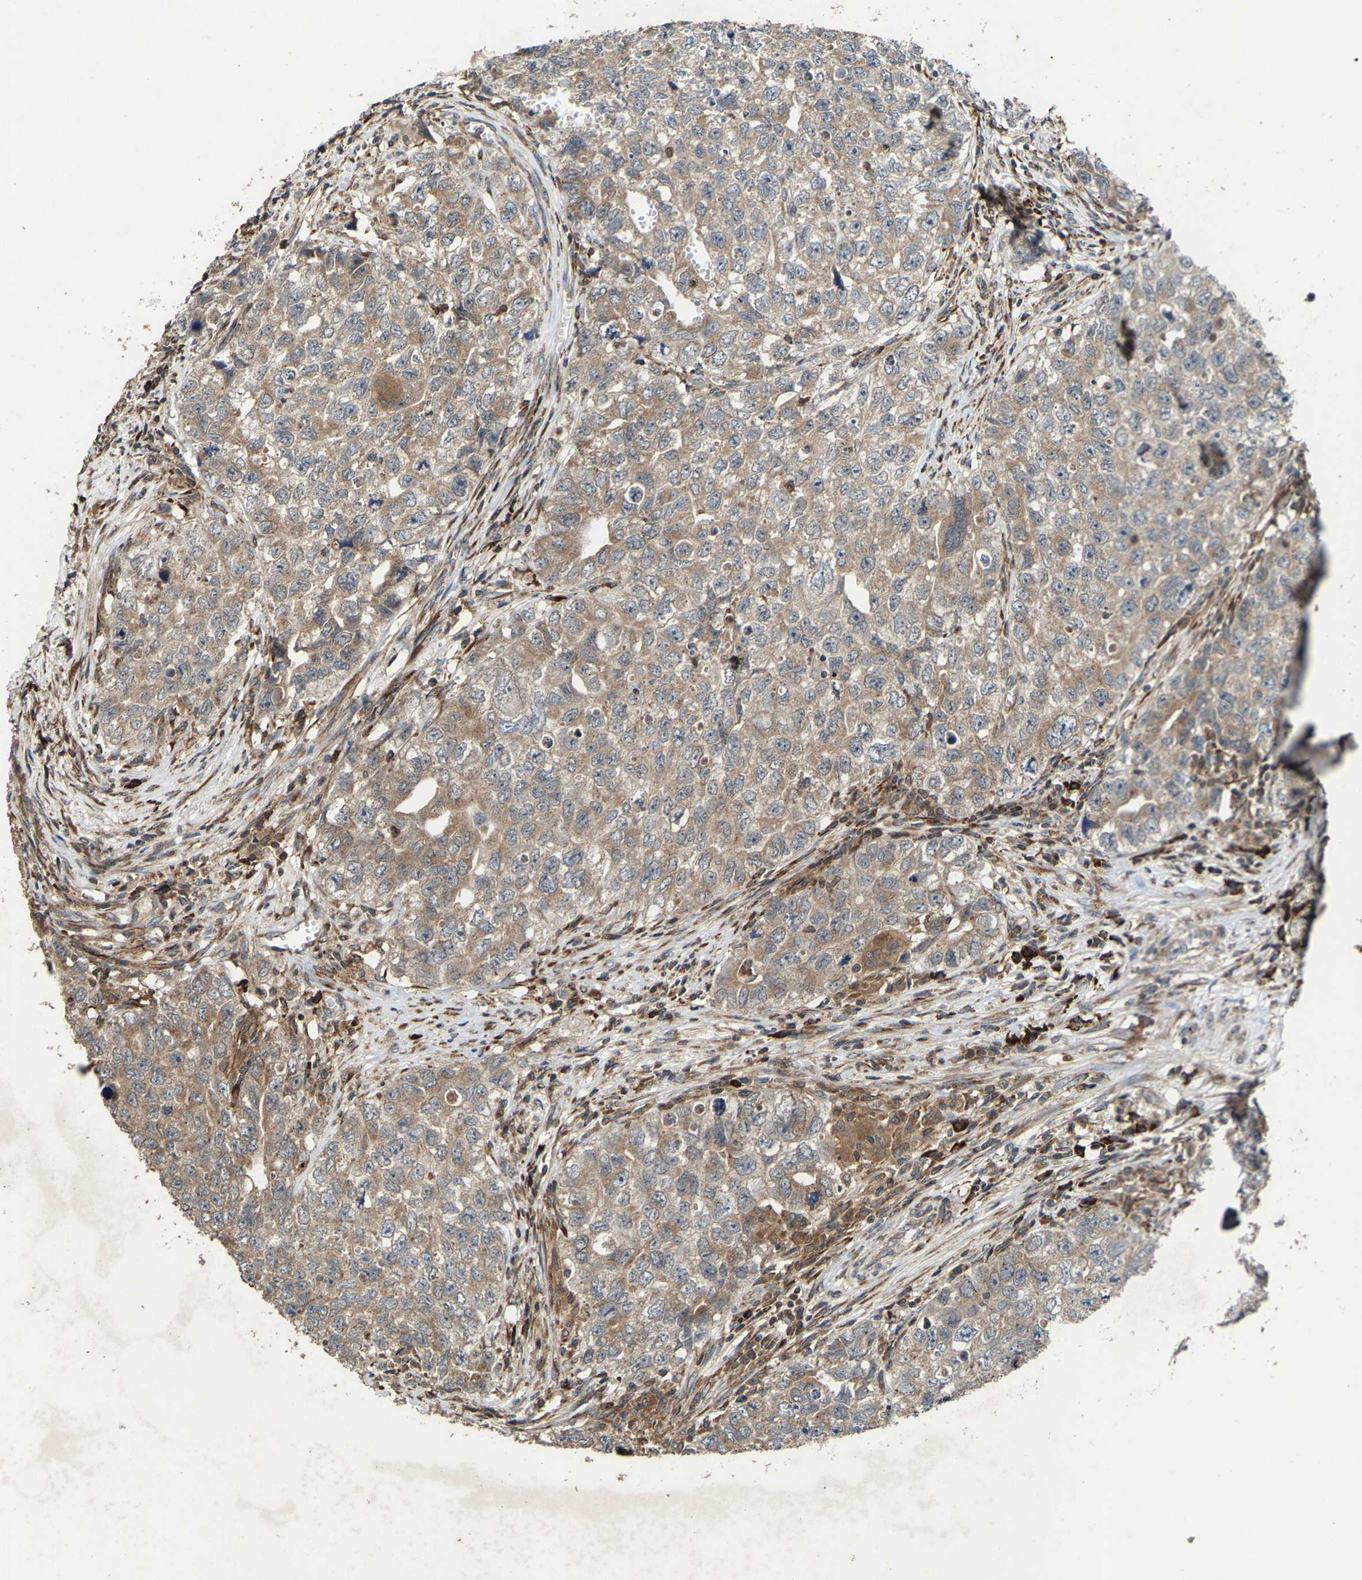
{"staining": {"intensity": "weak", "quantity": ">75%", "location": "cytoplasmic/membranous"}, "tissue": "testis cancer", "cell_type": "Tumor cells", "image_type": "cancer", "snomed": [{"axis": "morphology", "description": "Seminoma, NOS"}, {"axis": "morphology", "description": "Carcinoma, Embryonal, NOS"}, {"axis": "topography", "description": "Testis"}], "caption": "Brown immunohistochemical staining in testis cancer displays weak cytoplasmic/membranous expression in about >75% of tumor cells.", "gene": "FGD3", "patient": {"sex": "male", "age": 43}}